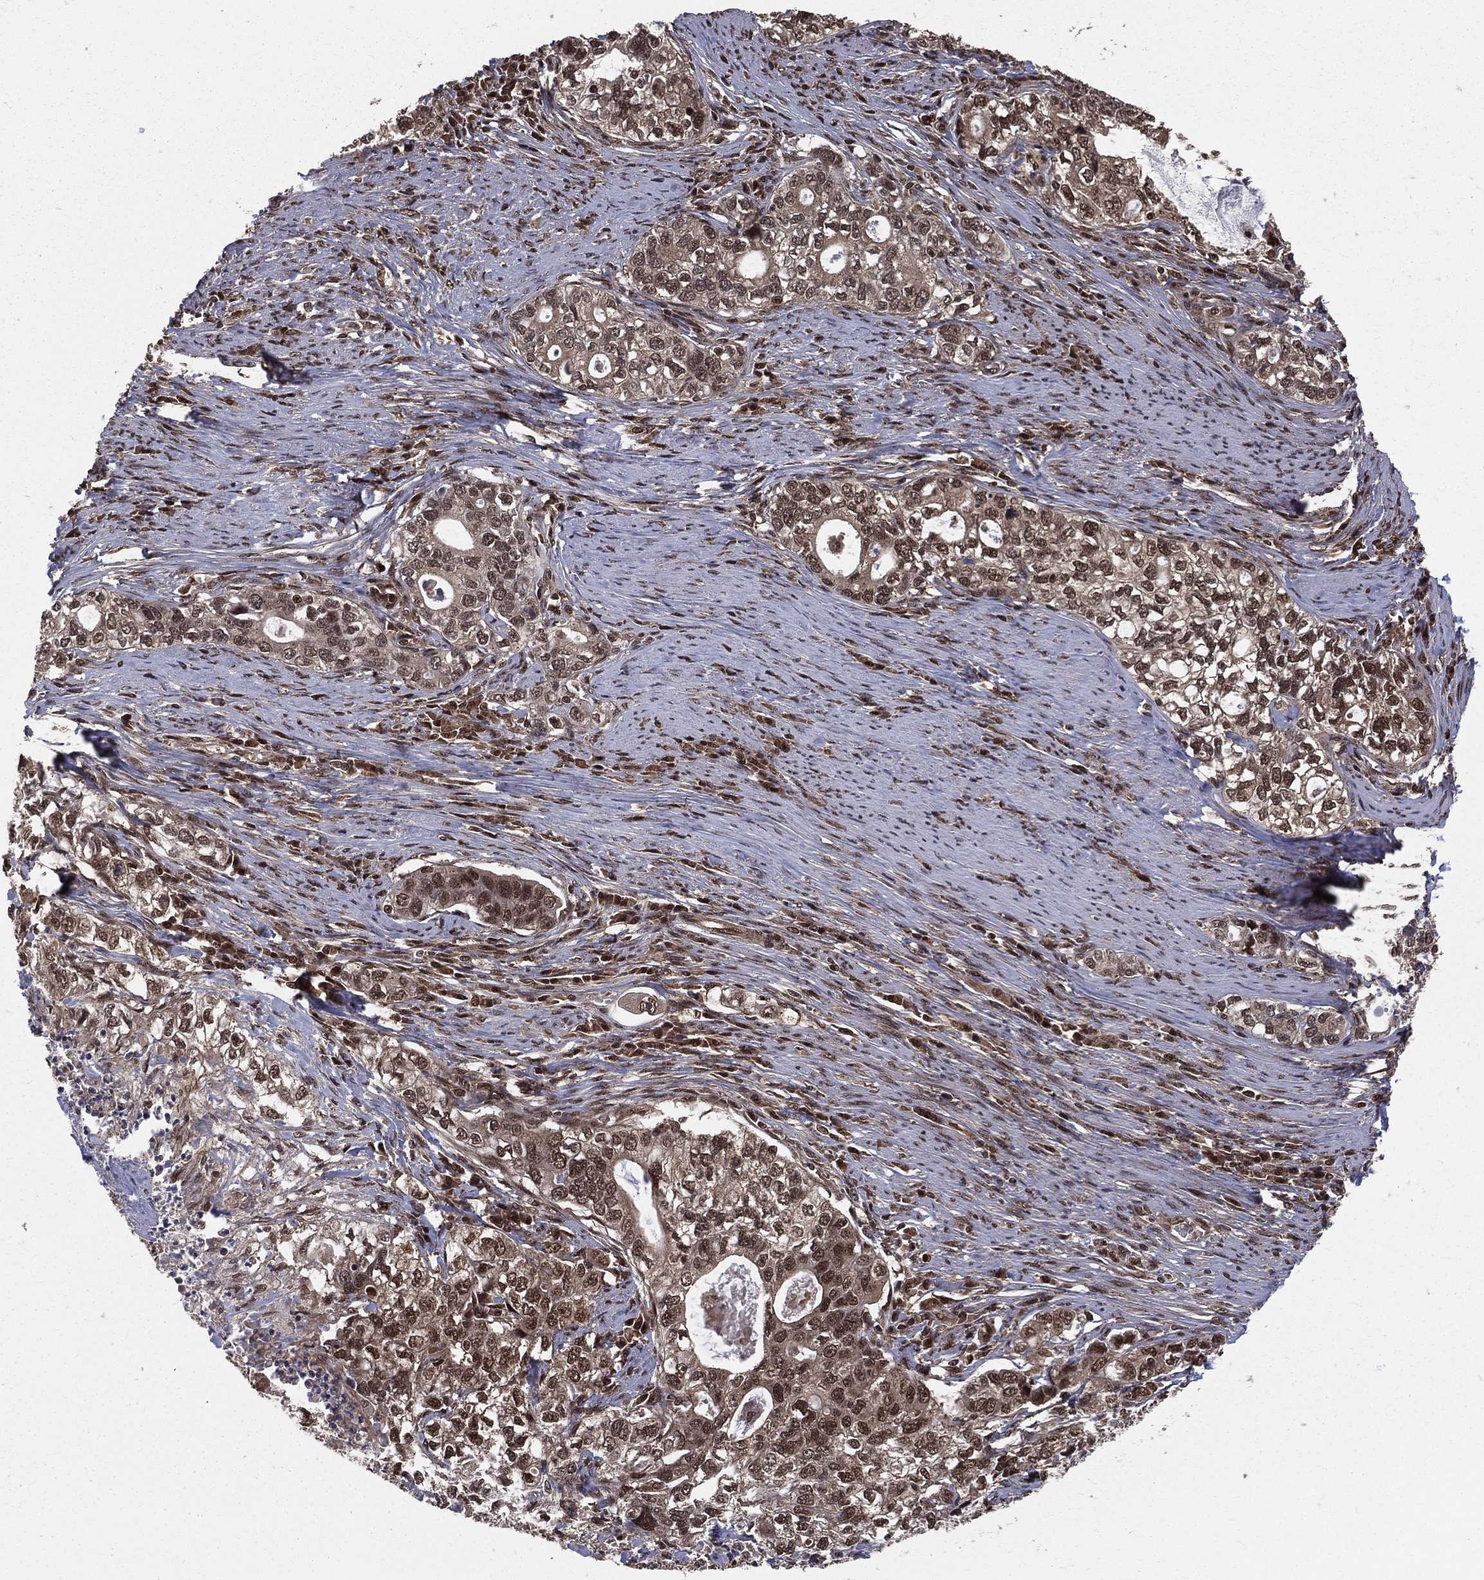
{"staining": {"intensity": "strong", "quantity": ">75%", "location": "nuclear"}, "tissue": "stomach cancer", "cell_type": "Tumor cells", "image_type": "cancer", "snomed": [{"axis": "morphology", "description": "Adenocarcinoma, NOS"}, {"axis": "topography", "description": "Stomach, lower"}], "caption": "Immunohistochemistry image of stomach cancer stained for a protein (brown), which shows high levels of strong nuclear staining in about >75% of tumor cells.", "gene": "COPS4", "patient": {"sex": "female", "age": 72}}